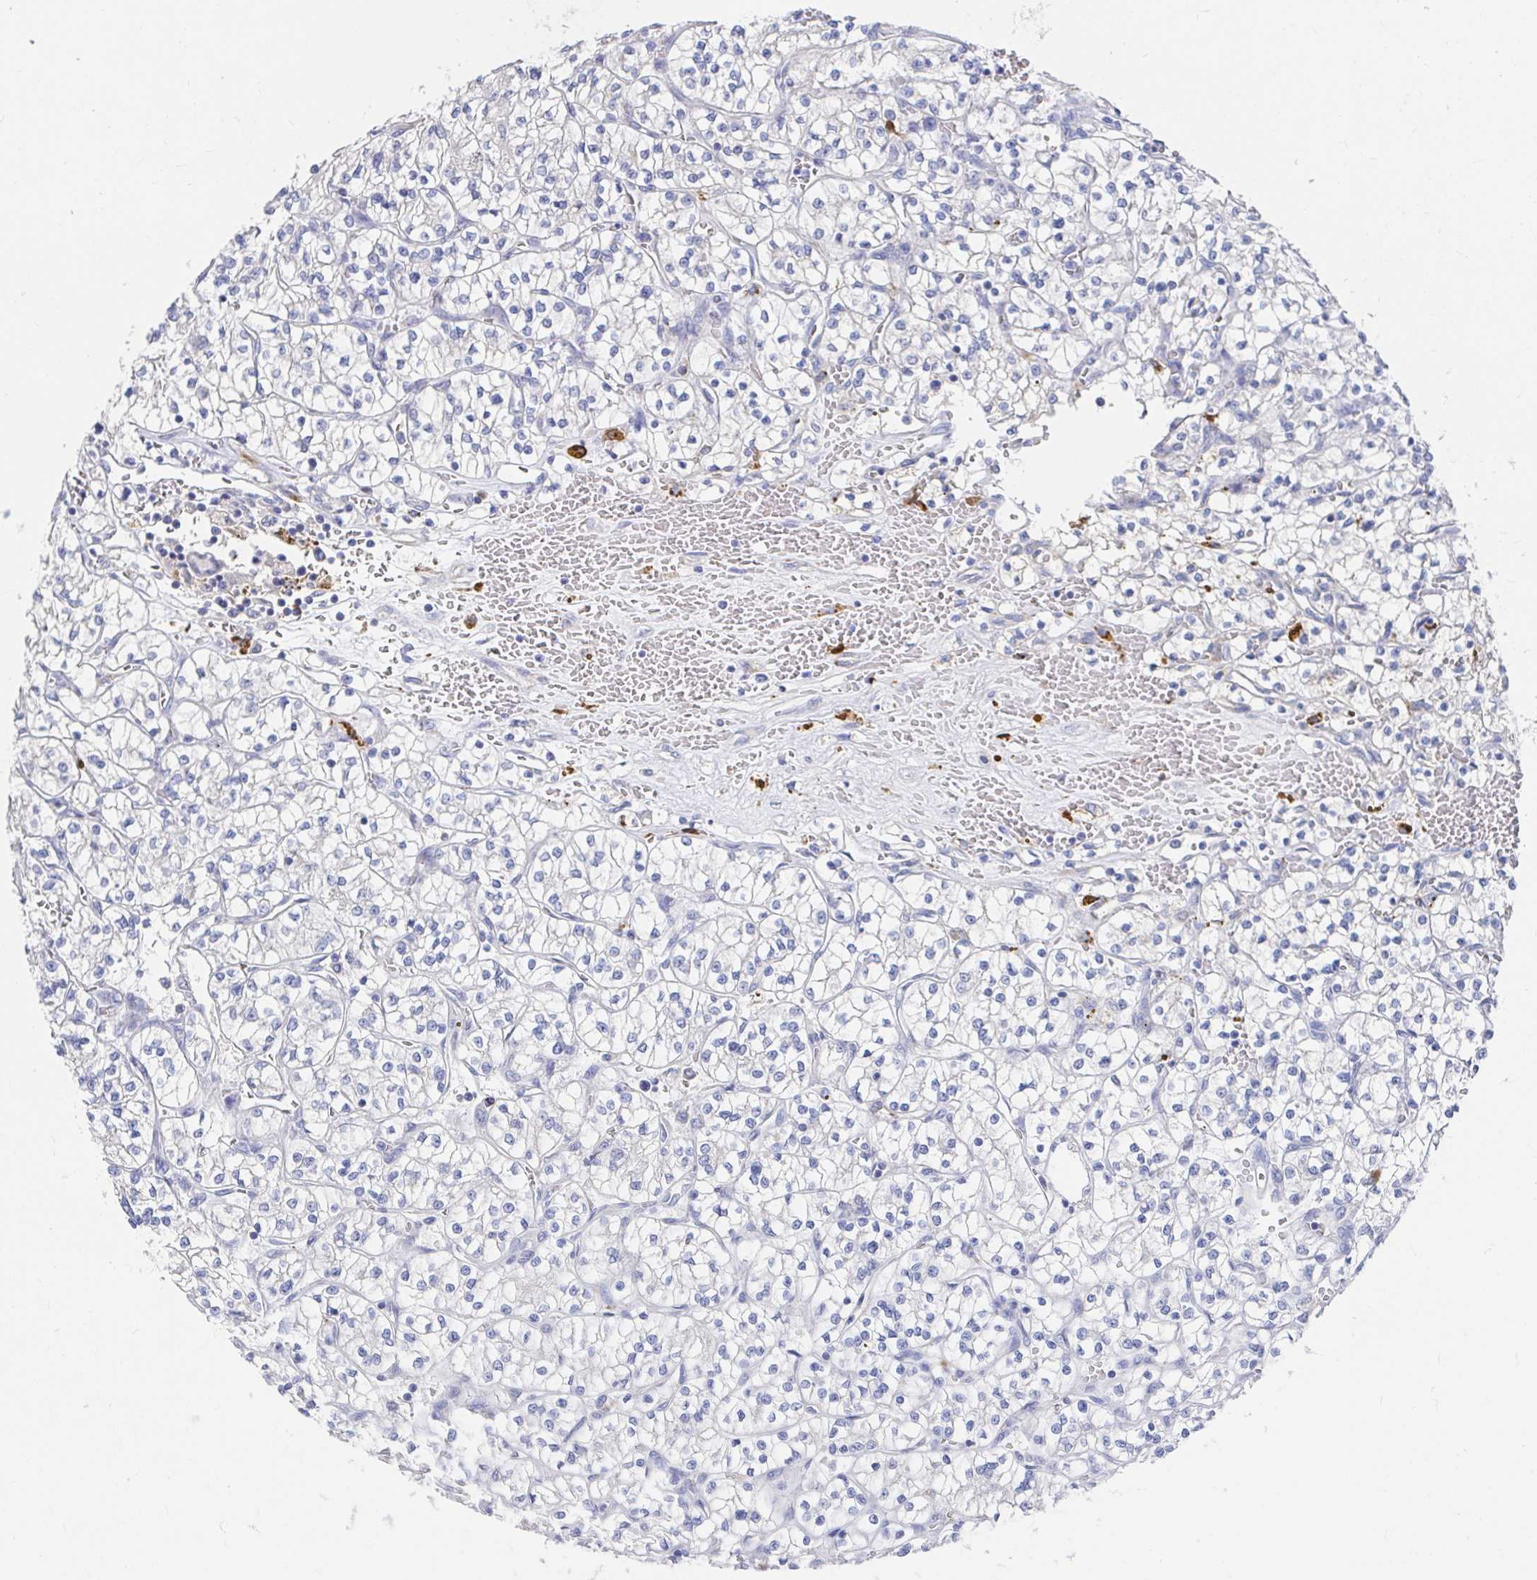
{"staining": {"intensity": "negative", "quantity": "none", "location": "none"}, "tissue": "renal cancer", "cell_type": "Tumor cells", "image_type": "cancer", "snomed": [{"axis": "morphology", "description": "Adenocarcinoma, NOS"}, {"axis": "topography", "description": "Kidney"}], "caption": "High power microscopy photomicrograph of an immunohistochemistry (IHC) image of renal cancer (adenocarcinoma), revealing no significant expression in tumor cells.", "gene": "LAMC3", "patient": {"sex": "female", "age": 64}}